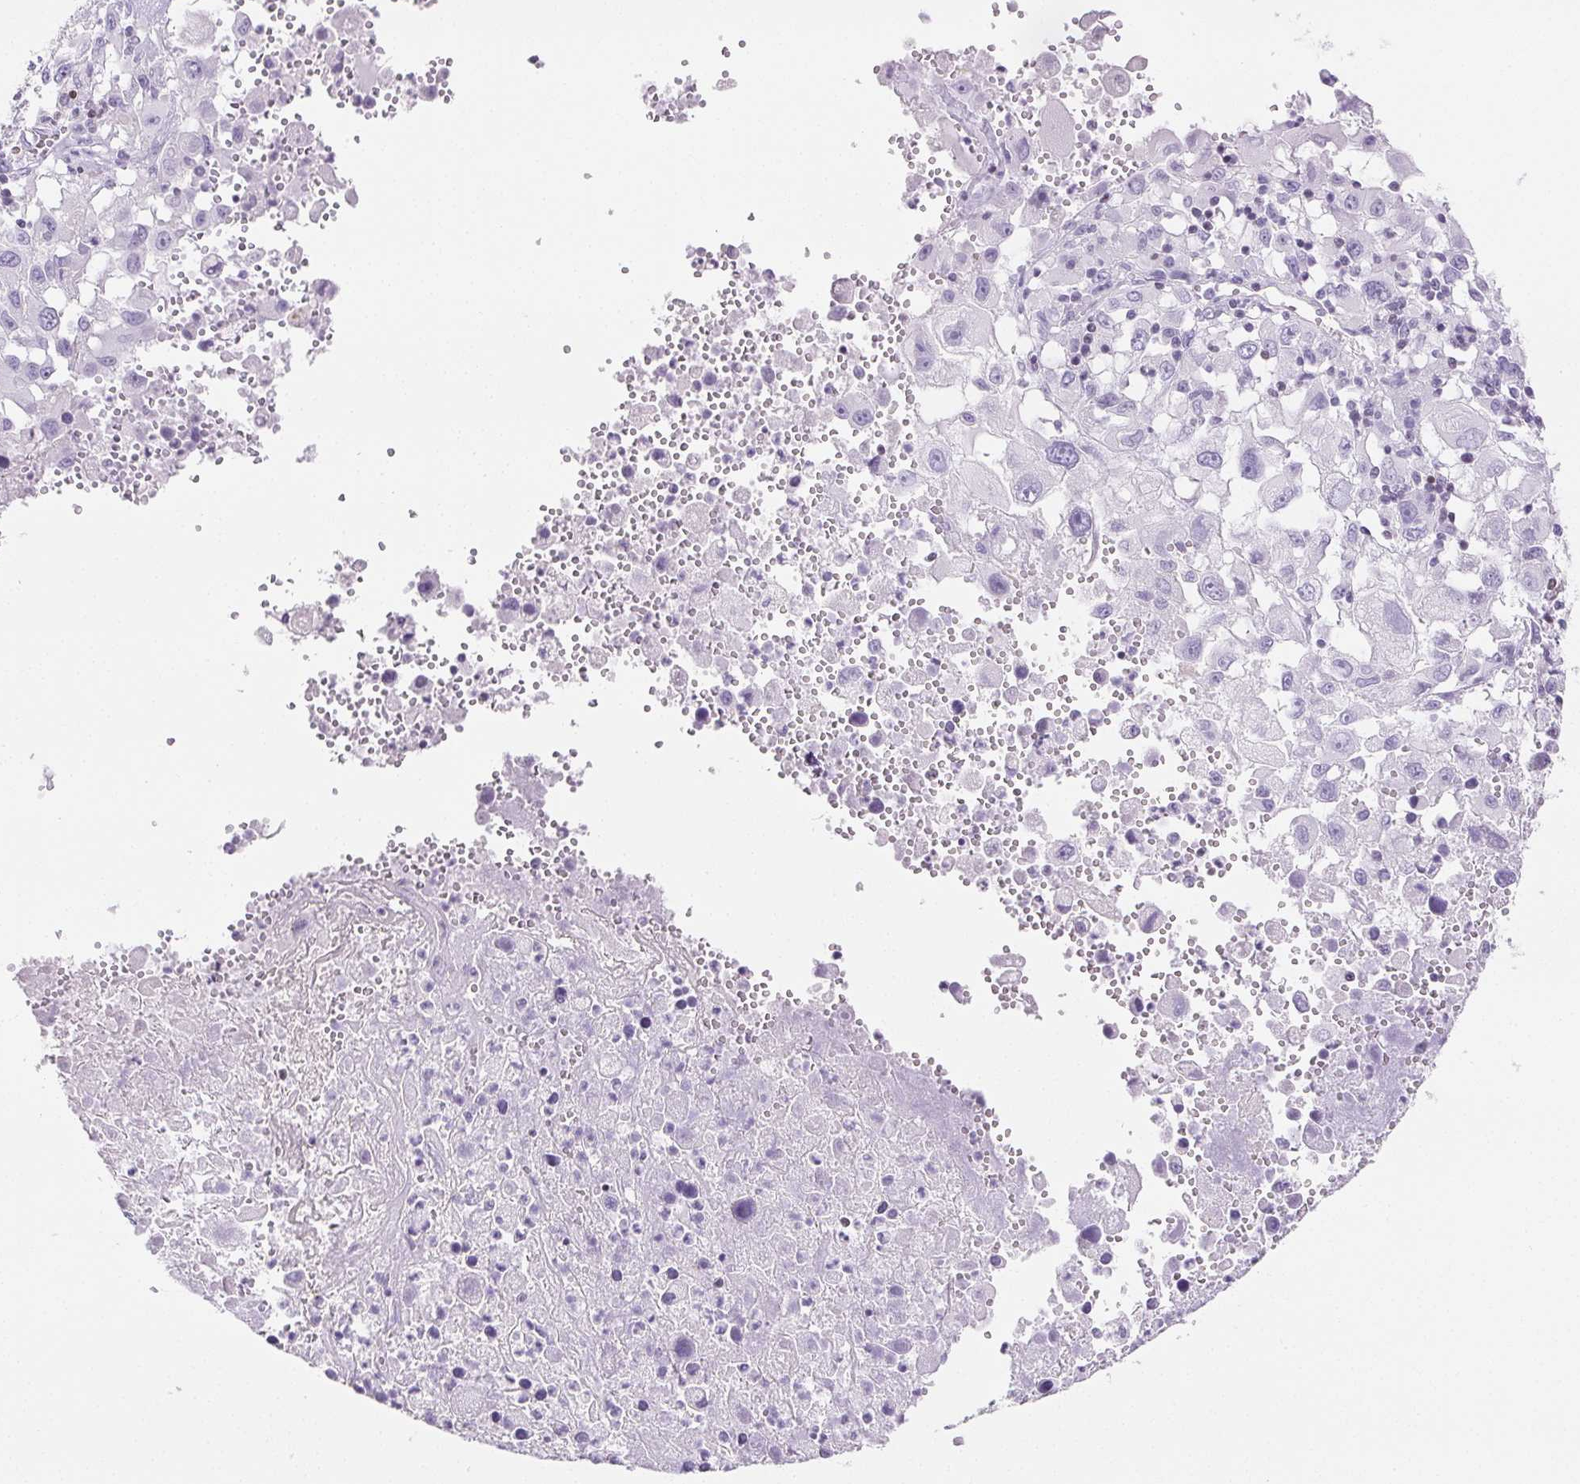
{"staining": {"intensity": "negative", "quantity": "none", "location": "none"}, "tissue": "melanoma", "cell_type": "Tumor cells", "image_type": "cancer", "snomed": [{"axis": "morphology", "description": "Malignant melanoma, Metastatic site"}, {"axis": "topography", "description": "Soft tissue"}], "caption": "IHC histopathology image of neoplastic tissue: melanoma stained with DAB (3,3'-diaminobenzidine) shows no significant protein staining in tumor cells.", "gene": "BEND2", "patient": {"sex": "male", "age": 50}}